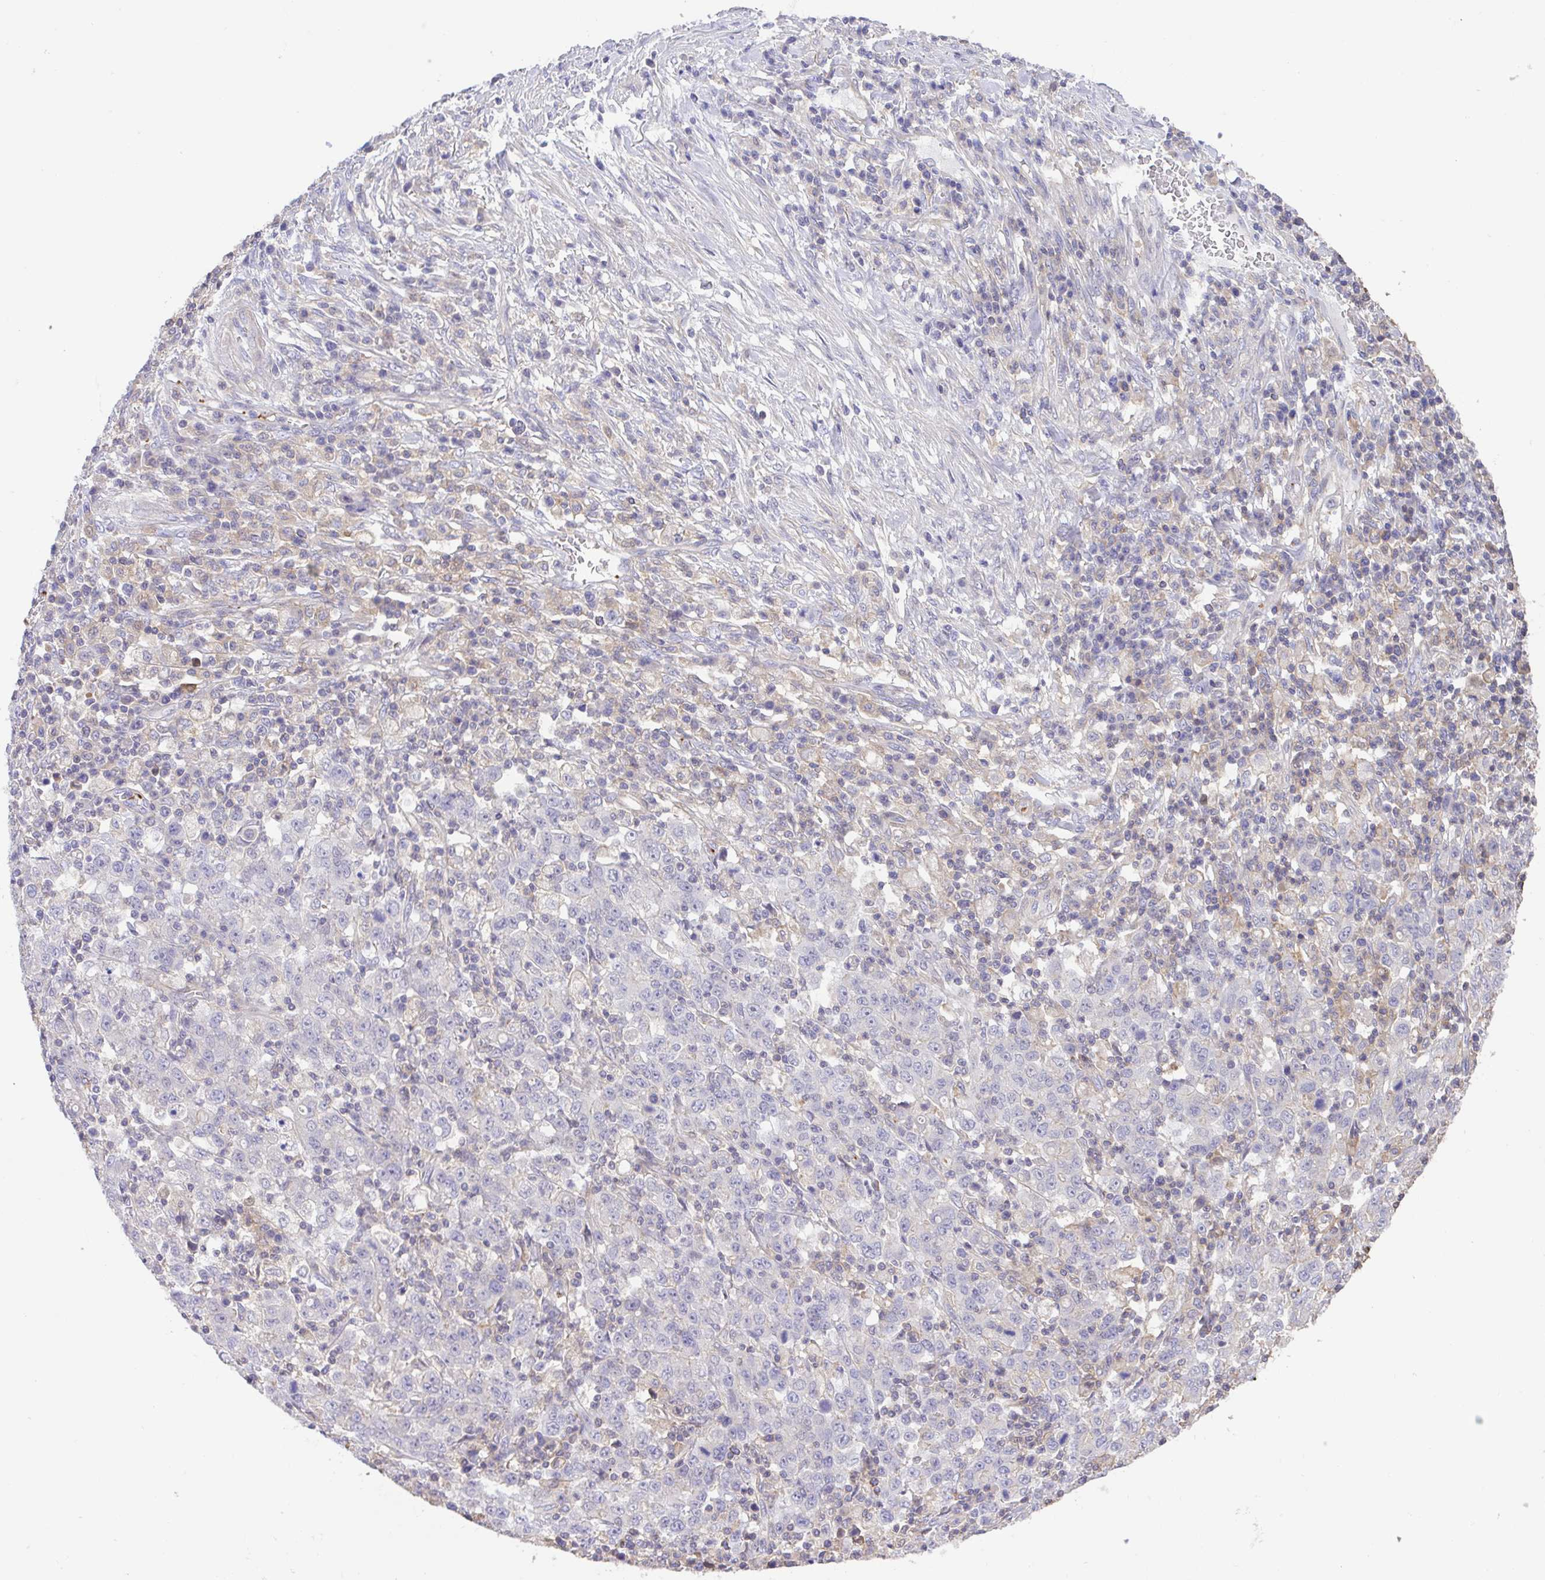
{"staining": {"intensity": "negative", "quantity": "none", "location": "none"}, "tissue": "stomach cancer", "cell_type": "Tumor cells", "image_type": "cancer", "snomed": [{"axis": "morphology", "description": "Adenocarcinoma, NOS"}, {"axis": "topography", "description": "Stomach, upper"}], "caption": "The histopathology image displays no staining of tumor cells in adenocarcinoma (stomach).", "gene": "PRR14L", "patient": {"sex": "male", "age": 69}}